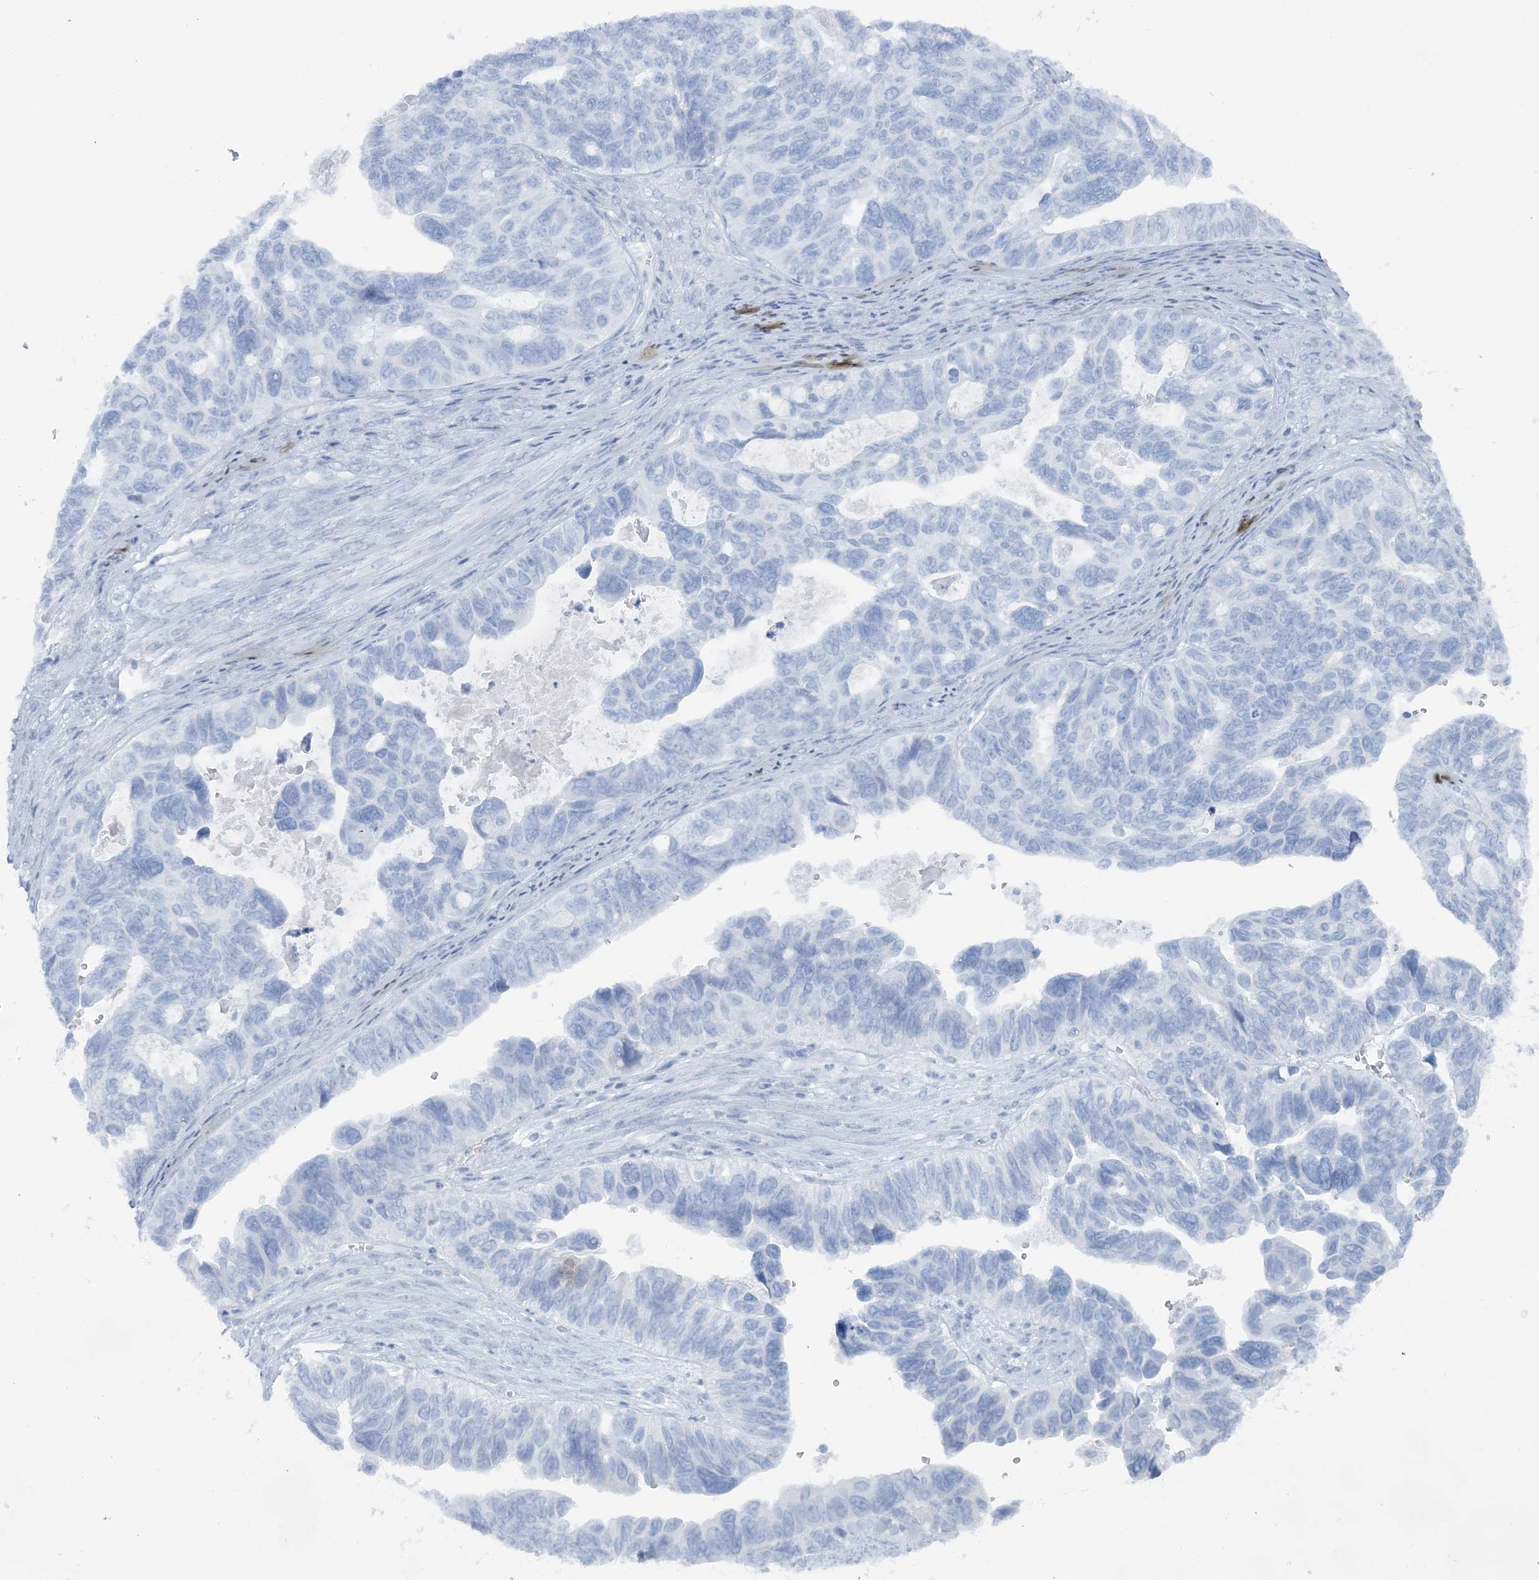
{"staining": {"intensity": "negative", "quantity": "none", "location": "none"}, "tissue": "ovarian cancer", "cell_type": "Tumor cells", "image_type": "cancer", "snomed": [{"axis": "morphology", "description": "Cystadenocarcinoma, serous, NOS"}, {"axis": "topography", "description": "Ovary"}], "caption": "Immunohistochemistry (IHC) of human ovarian cancer demonstrates no expression in tumor cells.", "gene": "ATP11A", "patient": {"sex": "female", "age": 79}}